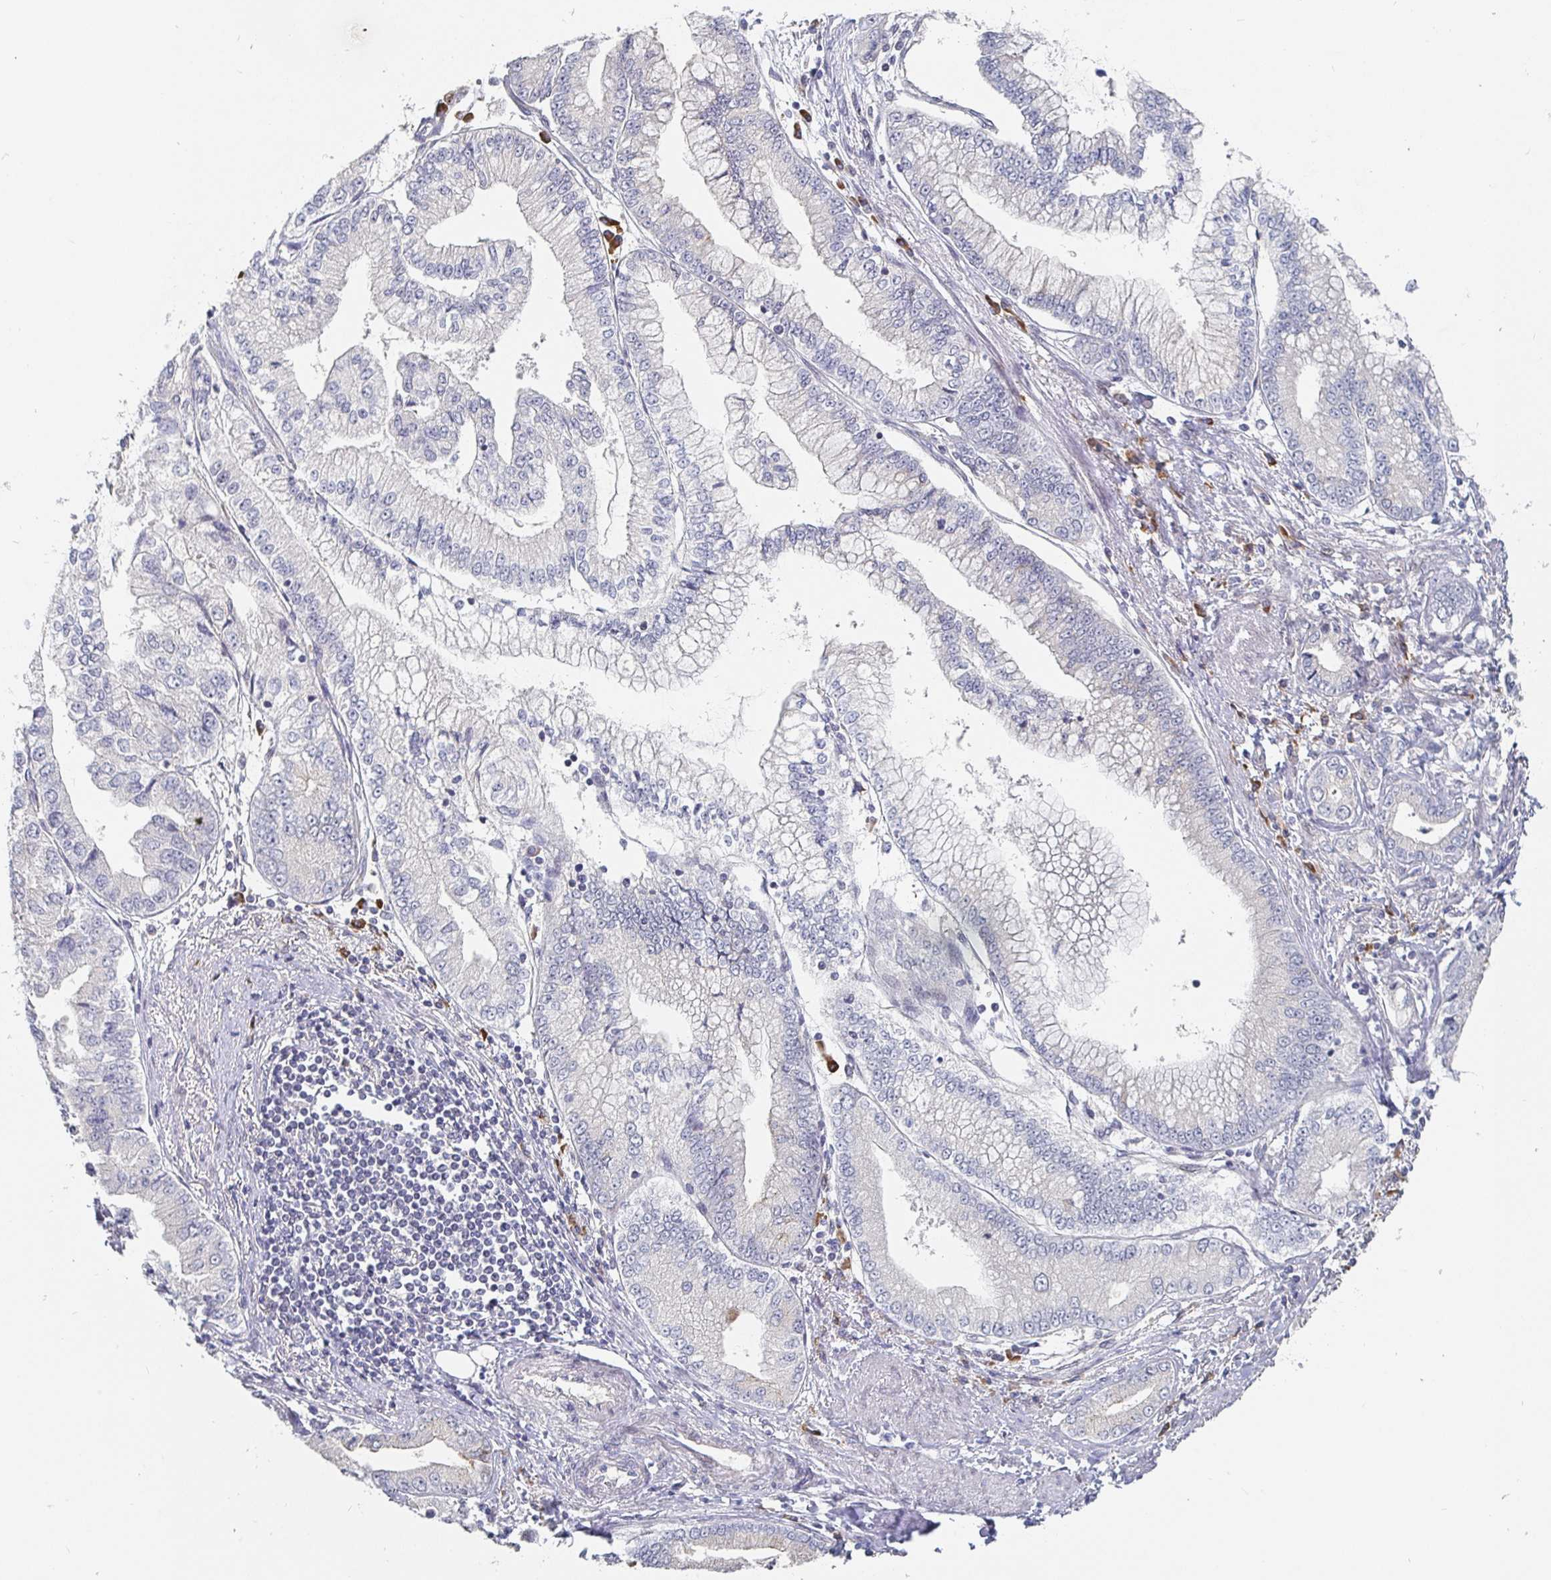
{"staining": {"intensity": "negative", "quantity": "none", "location": "none"}, "tissue": "stomach cancer", "cell_type": "Tumor cells", "image_type": "cancer", "snomed": [{"axis": "morphology", "description": "Adenocarcinoma, NOS"}, {"axis": "topography", "description": "Stomach, upper"}], "caption": "This is an immunohistochemistry image of stomach adenocarcinoma. There is no staining in tumor cells.", "gene": "MEIS1", "patient": {"sex": "female", "age": 74}}